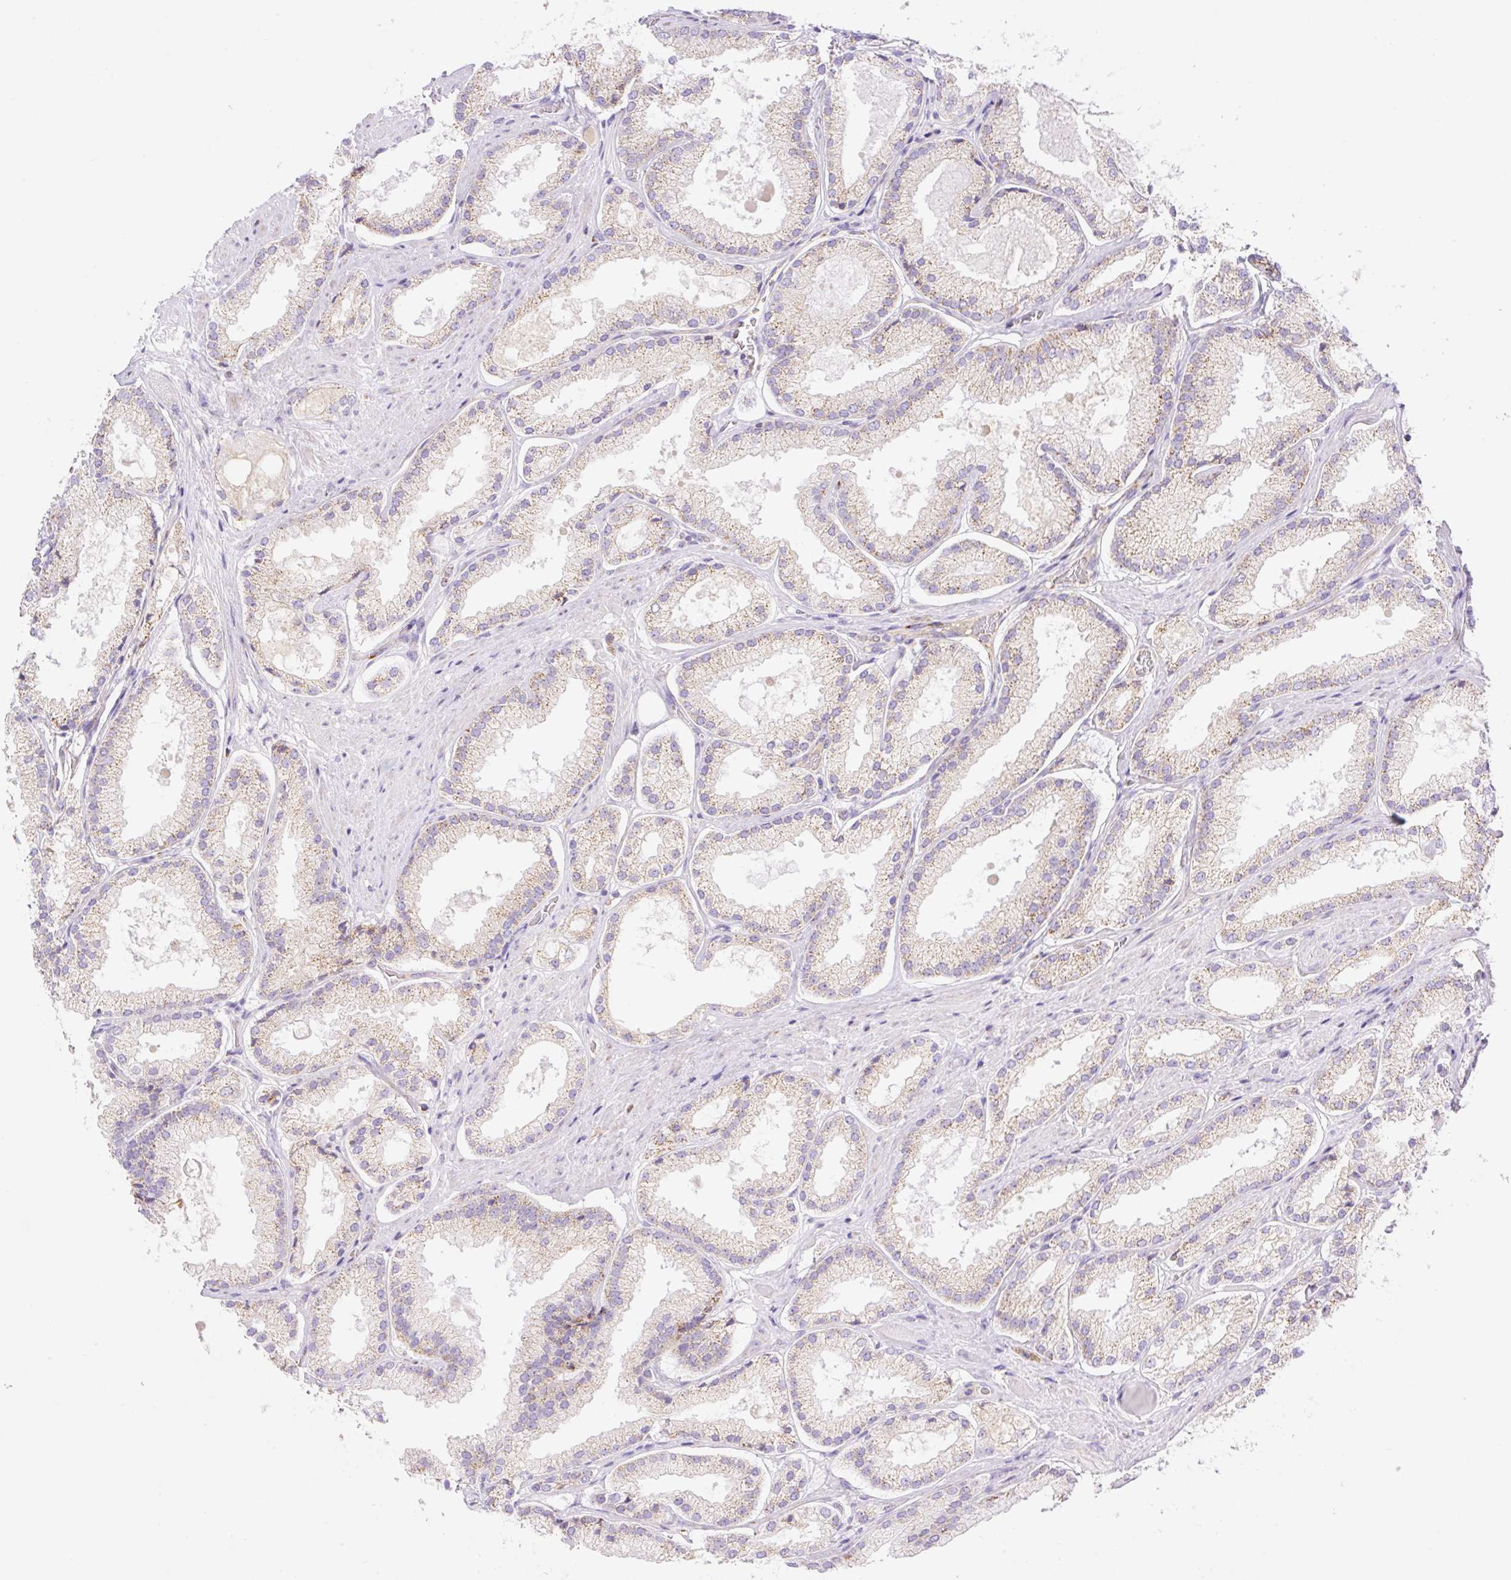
{"staining": {"intensity": "weak", "quantity": "25%-75%", "location": "cytoplasmic/membranous"}, "tissue": "prostate cancer", "cell_type": "Tumor cells", "image_type": "cancer", "snomed": [{"axis": "morphology", "description": "Adenocarcinoma, High grade"}, {"axis": "topography", "description": "Prostate"}], "caption": "An IHC photomicrograph of neoplastic tissue is shown. Protein staining in brown shows weak cytoplasmic/membranous positivity in prostate high-grade adenocarcinoma within tumor cells.", "gene": "ETNK2", "patient": {"sex": "male", "age": 68}}